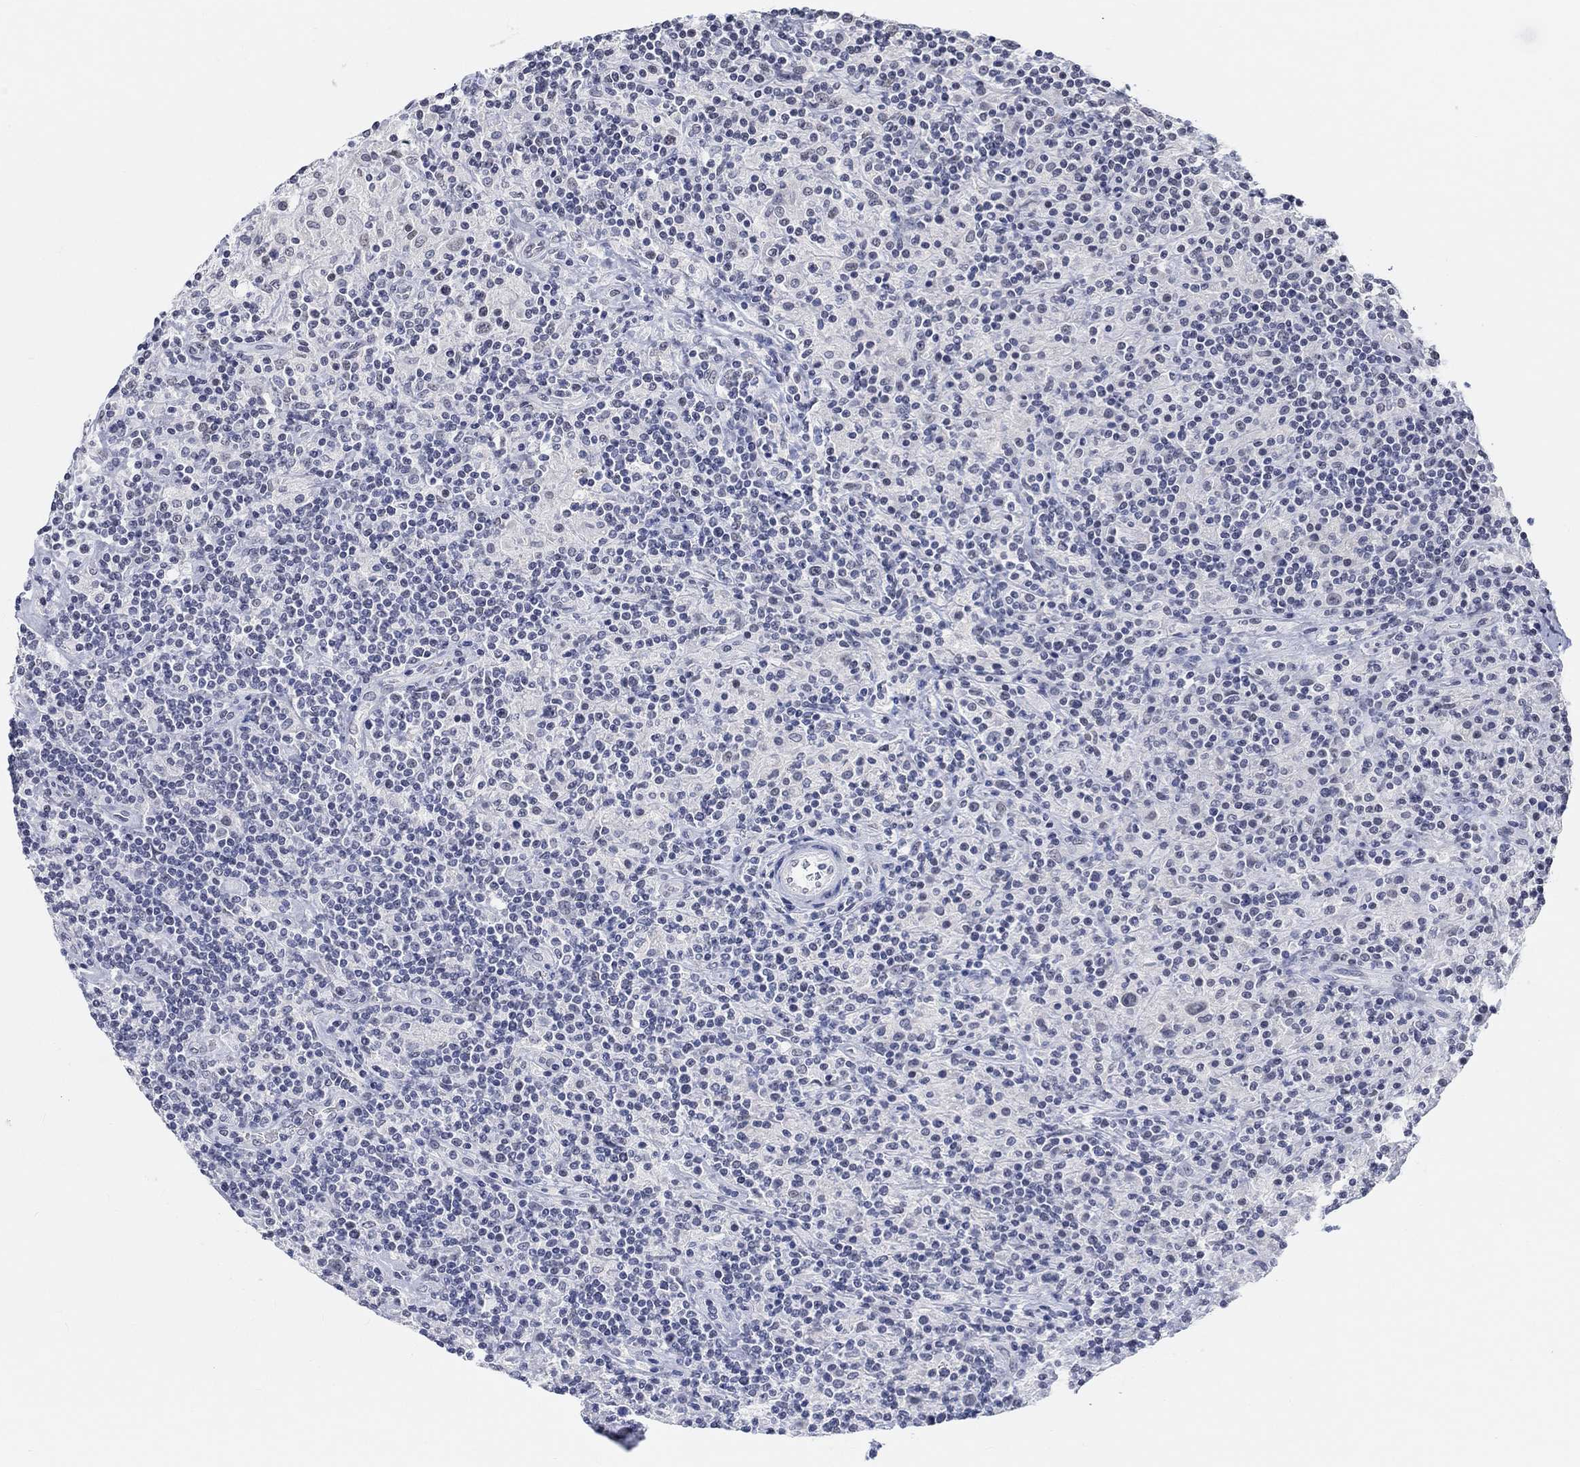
{"staining": {"intensity": "negative", "quantity": "none", "location": "none"}, "tissue": "lymphoma", "cell_type": "Tumor cells", "image_type": "cancer", "snomed": [{"axis": "morphology", "description": "Hodgkin's disease, NOS"}, {"axis": "topography", "description": "Lymph node"}], "caption": "DAB immunohistochemical staining of lymphoma displays no significant staining in tumor cells.", "gene": "PURG", "patient": {"sex": "male", "age": 70}}